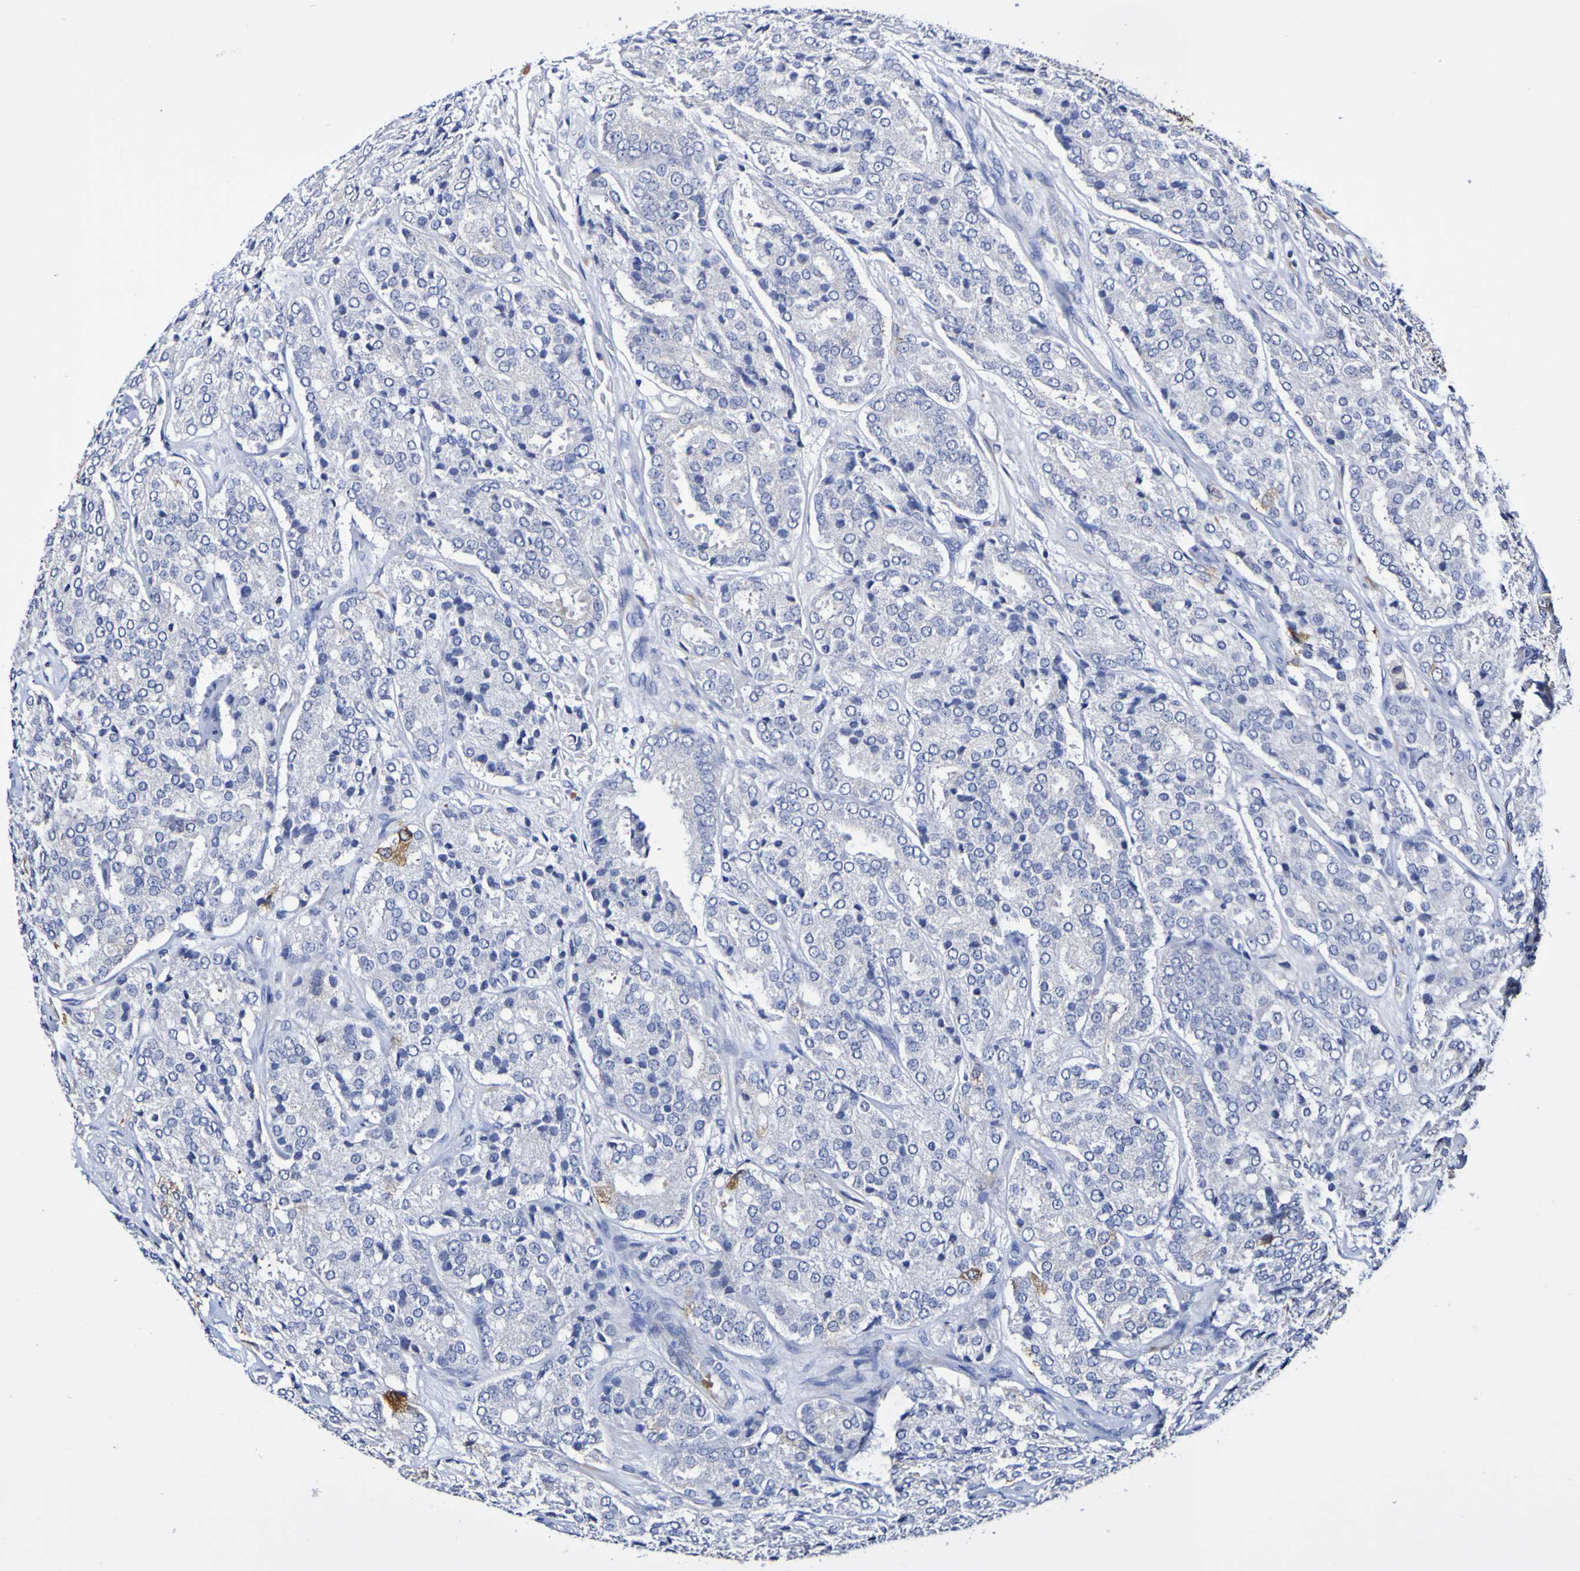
{"staining": {"intensity": "moderate", "quantity": "25%-75%", "location": "cytoplasmic/membranous"}, "tissue": "prostate cancer", "cell_type": "Tumor cells", "image_type": "cancer", "snomed": [{"axis": "morphology", "description": "Adenocarcinoma, High grade"}, {"axis": "topography", "description": "Prostate"}], "caption": "Human high-grade adenocarcinoma (prostate) stained with a protein marker shows moderate staining in tumor cells.", "gene": "SEZ6", "patient": {"sex": "male", "age": 65}}